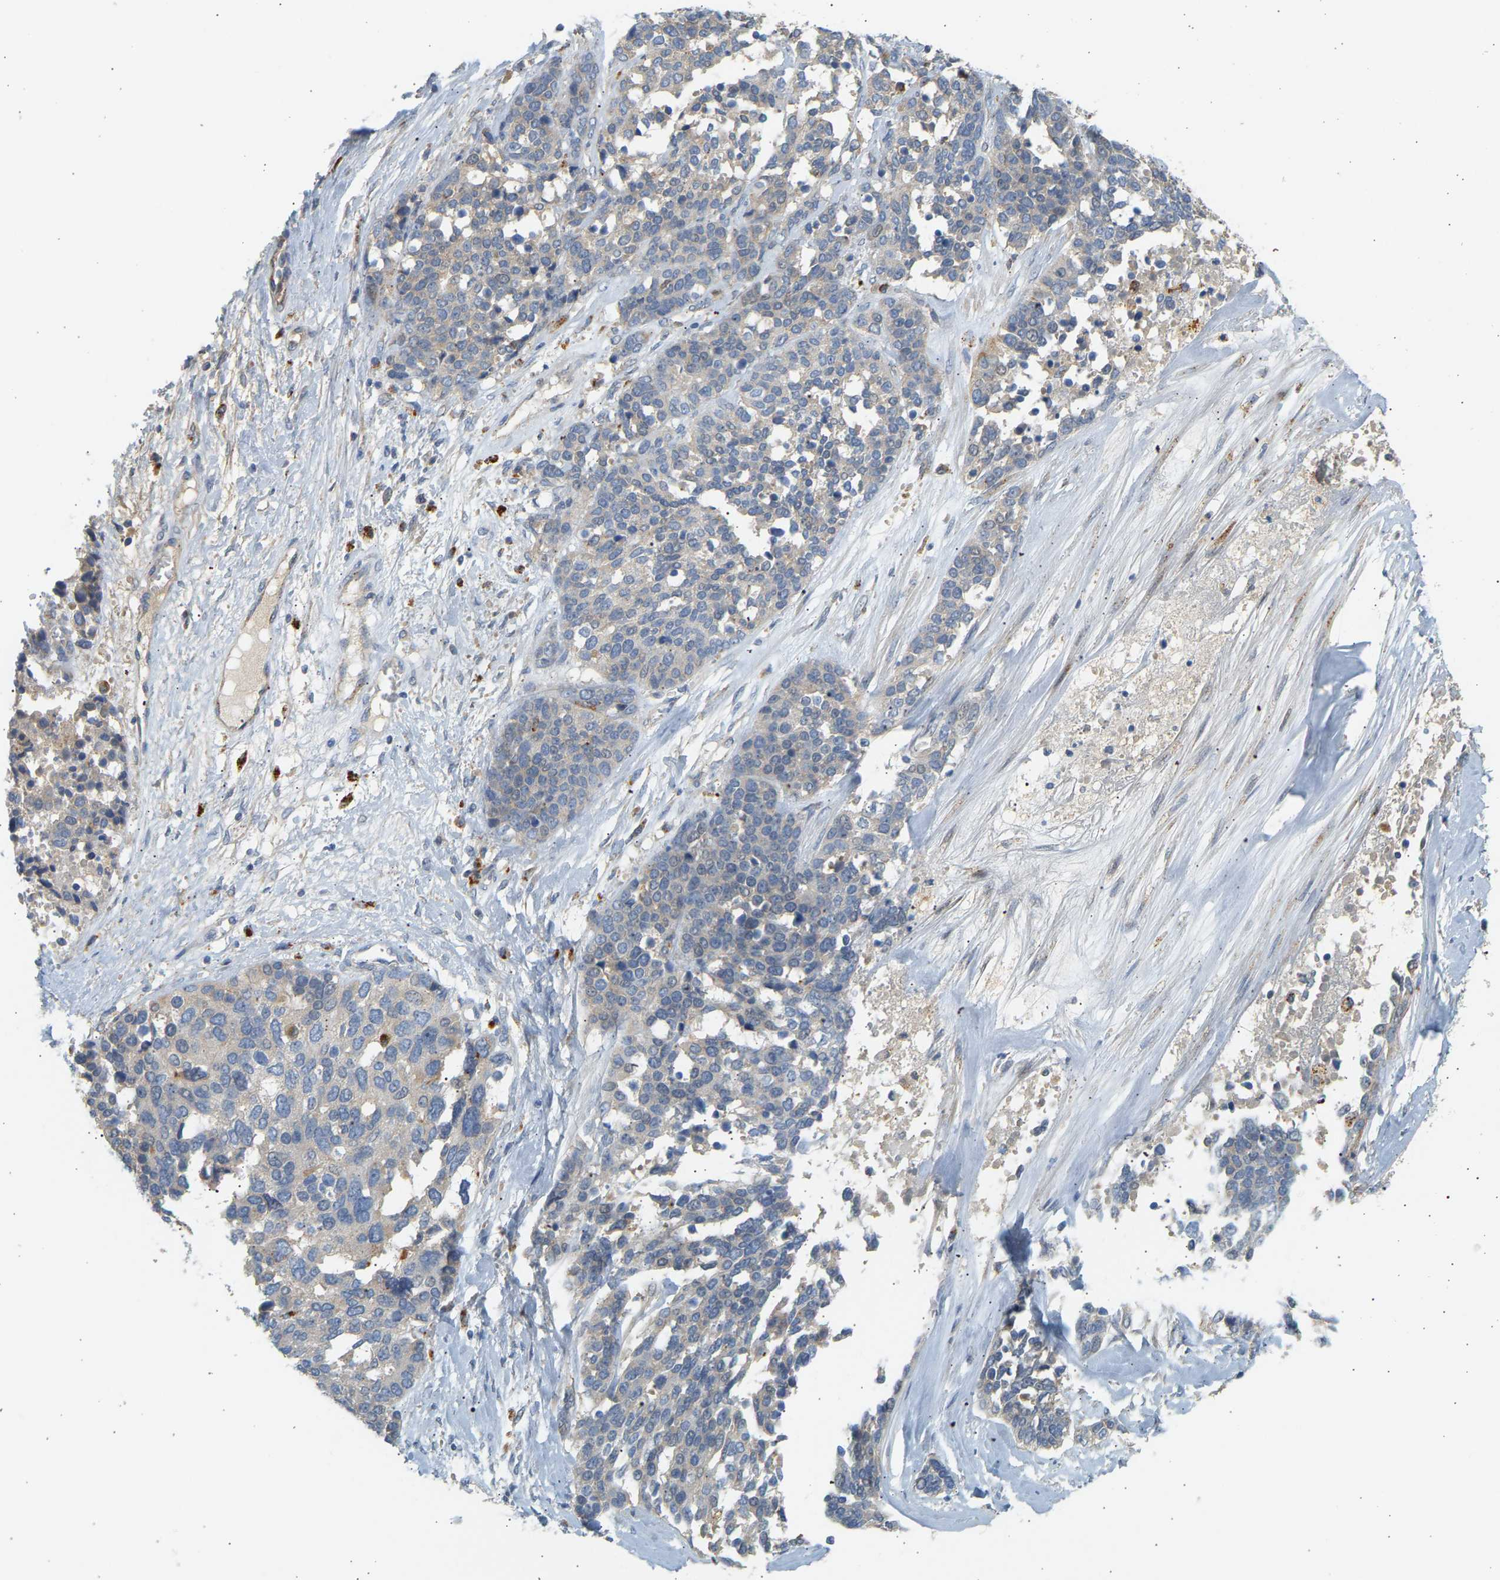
{"staining": {"intensity": "weak", "quantity": "<25%", "location": "cytoplasmic/membranous"}, "tissue": "ovarian cancer", "cell_type": "Tumor cells", "image_type": "cancer", "snomed": [{"axis": "morphology", "description": "Cystadenocarcinoma, serous, NOS"}, {"axis": "topography", "description": "Ovary"}], "caption": "Human ovarian serous cystadenocarcinoma stained for a protein using immunohistochemistry (IHC) exhibits no positivity in tumor cells.", "gene": "ENTHD1", "patient": {"sex": "female", "age": 44}}